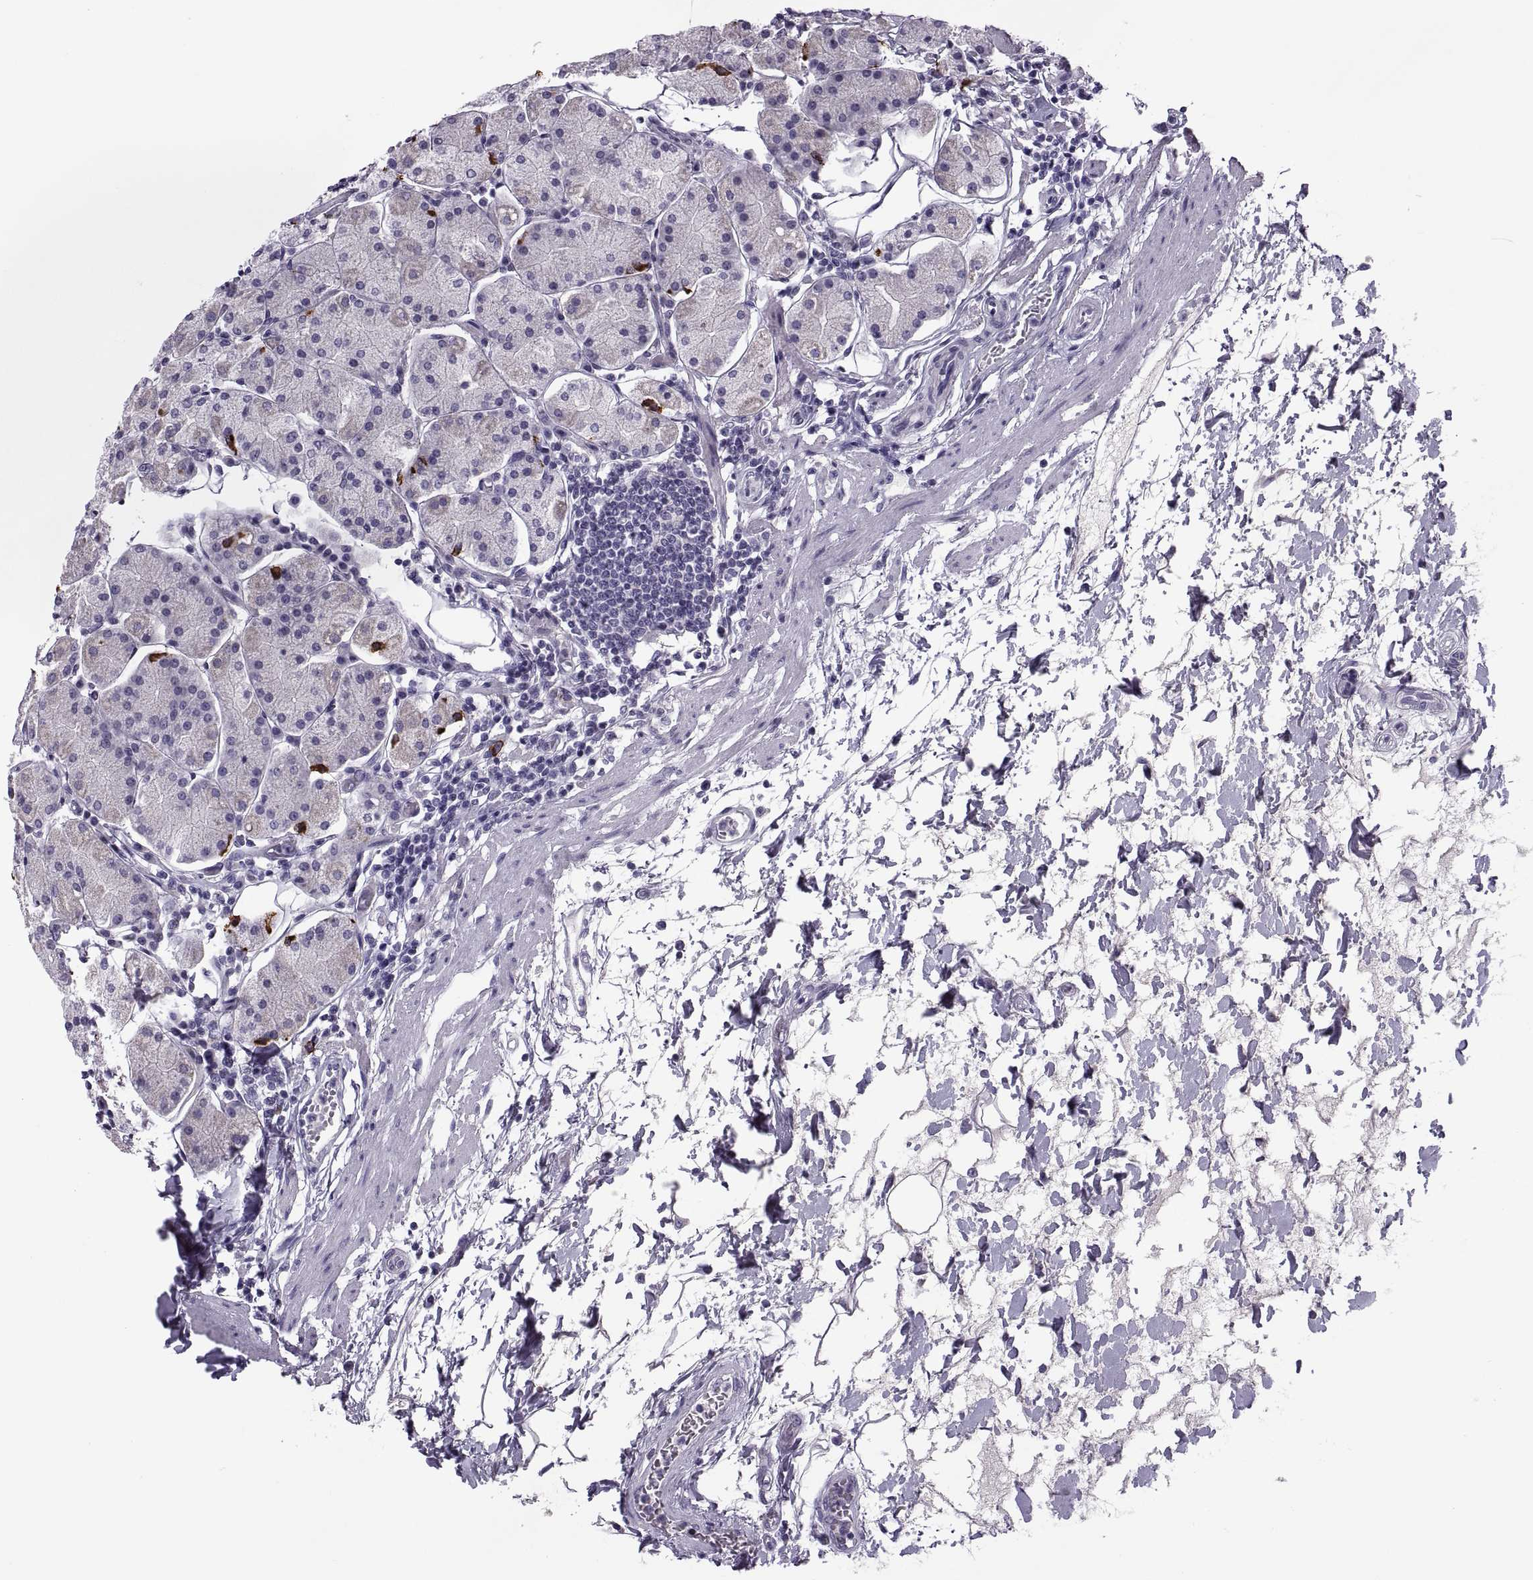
{"staining": {"intensity": "strong", "quantity": "<25%", "location": "cytoplasmic/membranous"}, "tissue": "stomach", "cell_type": "Glandular cells", "image_type": "normal", "snomed": [{"axis": "morphology", "description": "Normal tissue, NOS"}, {"axis": "topography", "description": "Stomach"}], "caption": "The photomicrograph exhibits immunohistochemical staining of benign stomach. There is strong cytoplasmic/membranous staining is seen in about <25% of glandular cells.", "gene": "MAGEB1", "patient": {"sex": "male", "age": 54}}